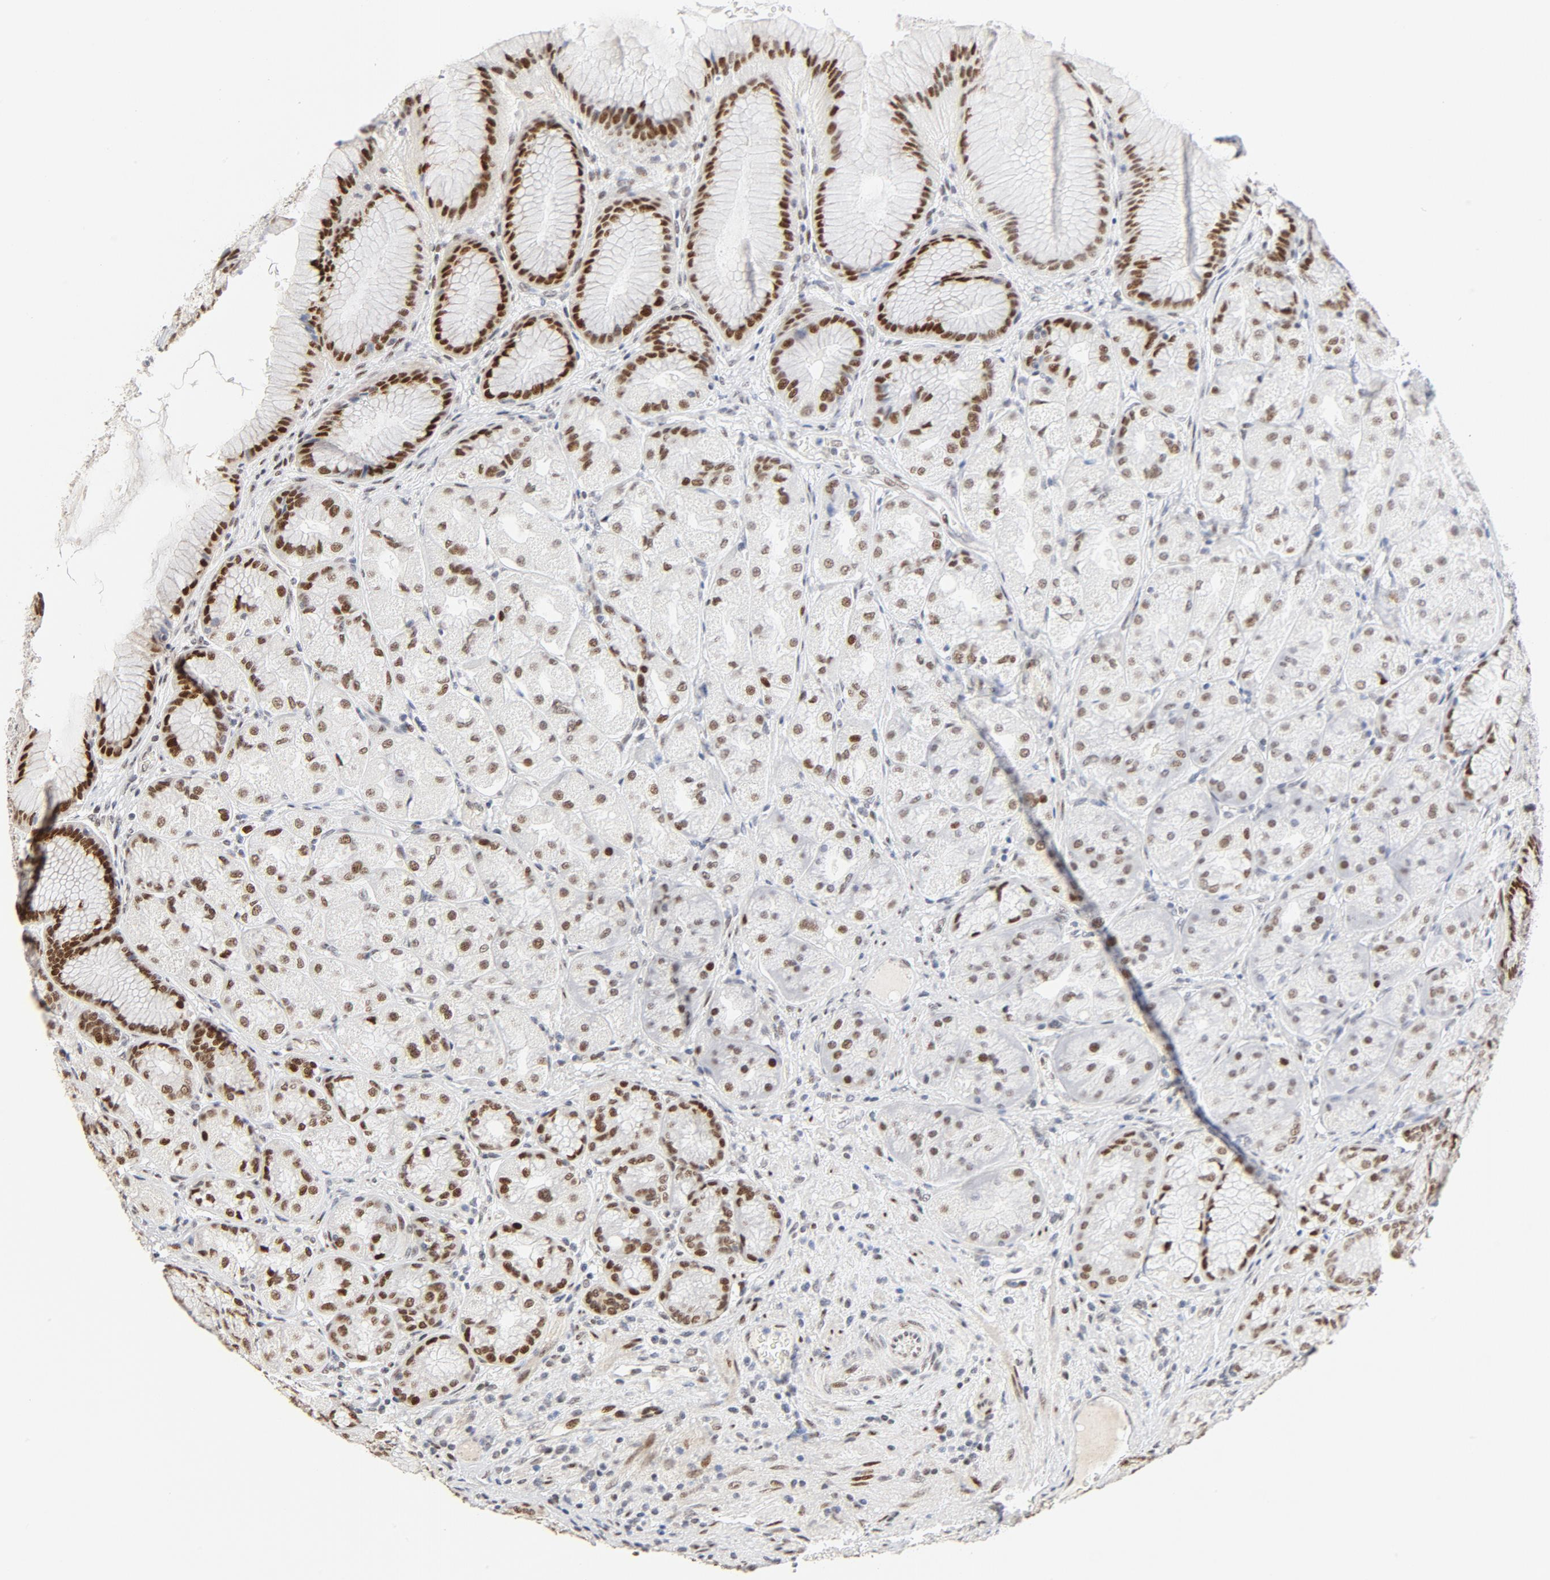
{"staining": {"intensity": "moderate", "quantity": ">75%", "location": "nuclear"}, "tissue": "stomach", "cell_type": "Glandular cells", "image_type": "normal", "snomed": [{"axis": "morphology", "description": "Normal tissue, NOS"}, {"axis": "morphology", "description": "Adenocarcinoma, NOS"}, {"axis": "topography", "description": "Stomach"}, {"axis": "topography", "description": "Stomach, lower"}], "caption": "Stomach was stained to show a protein in brown. There is medium levels of moderate nuclear positivity in about >75% of glandular cells. (DAB (3,3'-diaminobenzidine) = brown stain, brightfield microscopy at high magnification).", "gene": "GTF2I", "patient": {"sex": "female", "age": 65}}